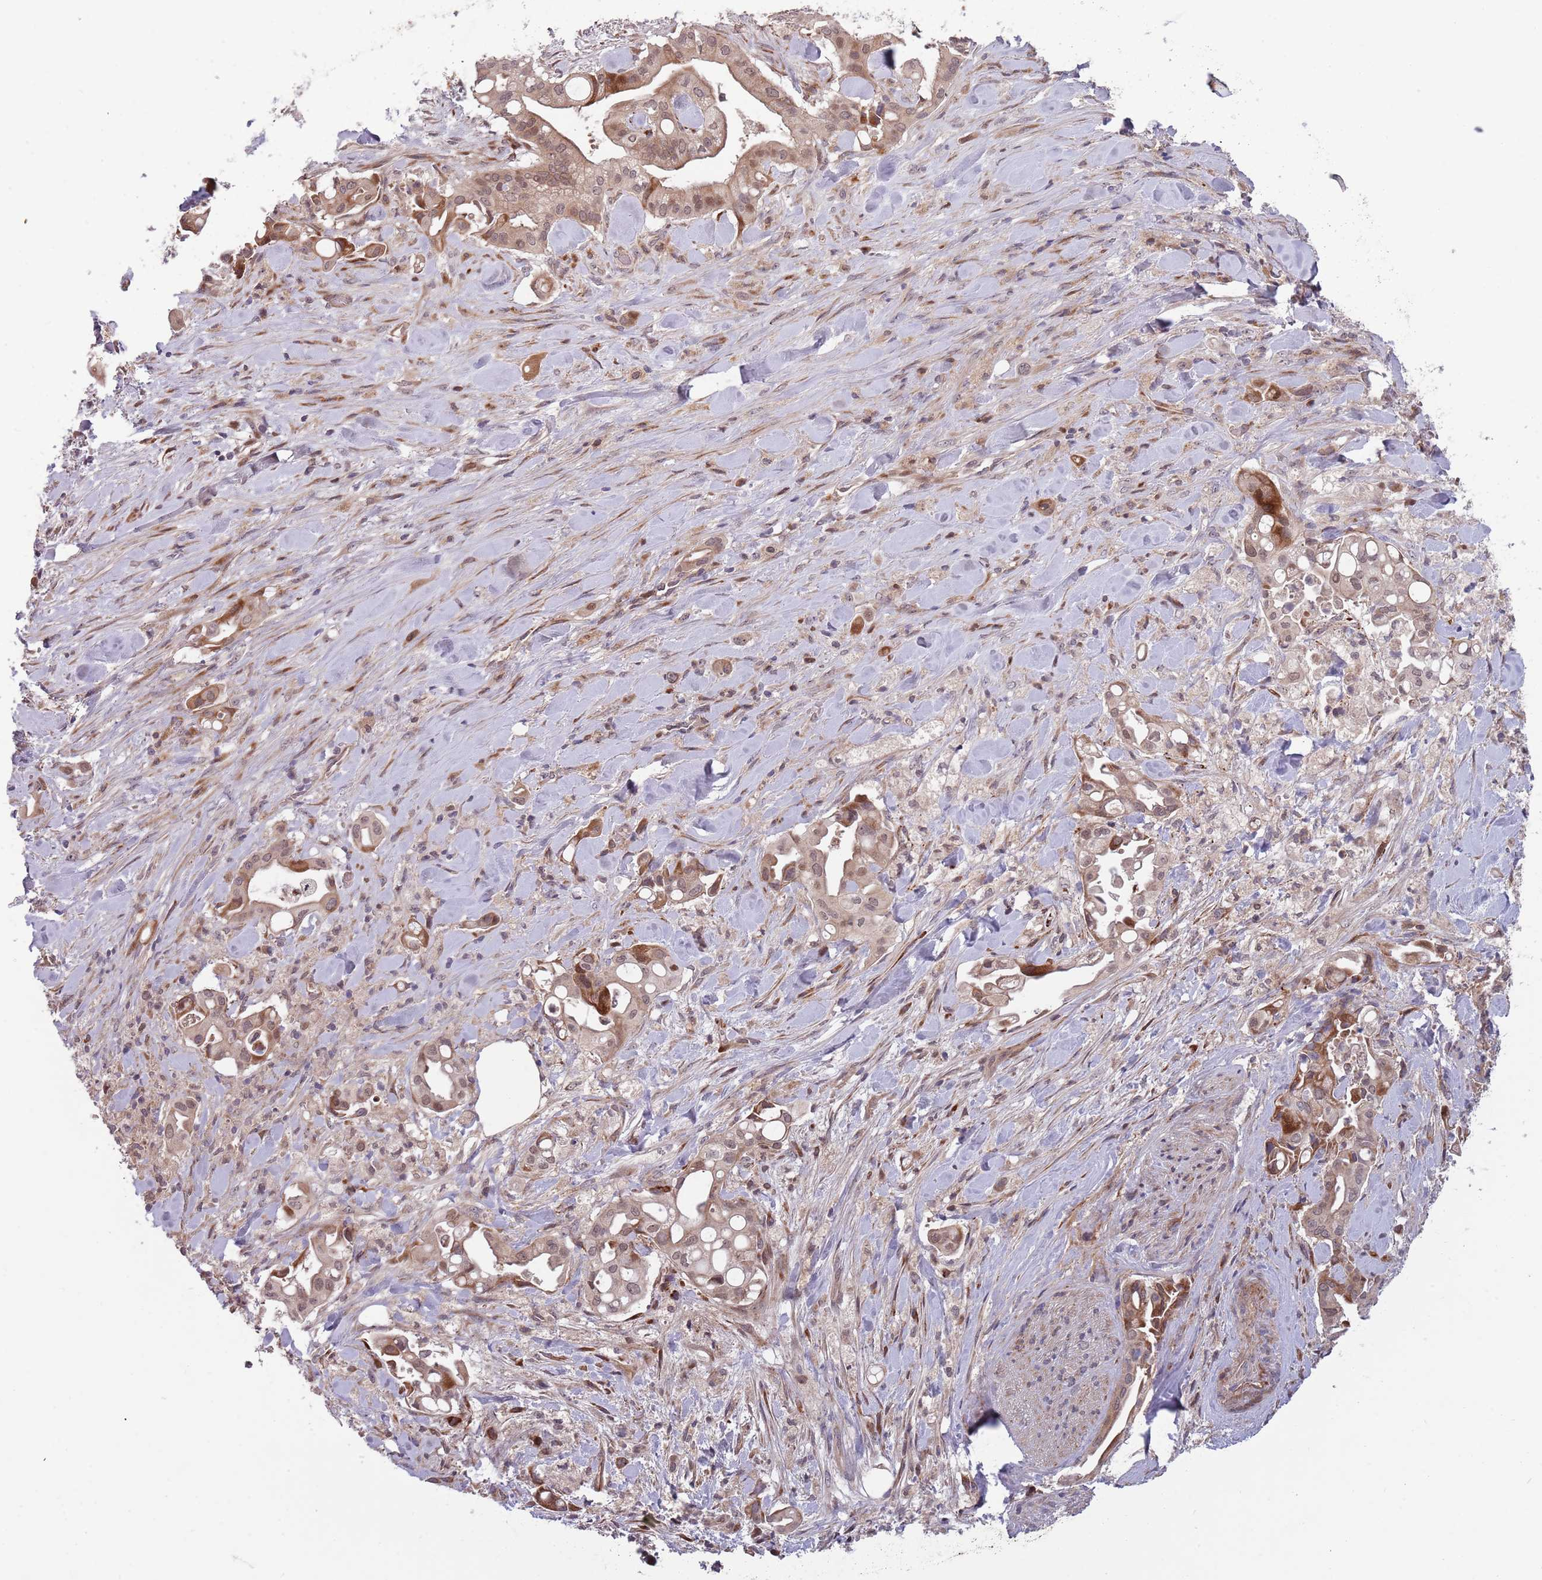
{"staining": {"intensity": "moderate", "quantity": "25%-75%", "location": "cytoplasmic/membranous,nuclear"}, "tissue": "liver cancer", "cell_type": "Tumor cells", "image_type": "cancer", "snomed": [{"axis": "morphology", "description": "Cholangiocarcinoma"}, {"axis": "topography", "description": "Liver"}], "caption": "IHC photomicrograph of liver cancer stained for a protein (brown), which exhibits medium levels of moderate cytoplasmic/membranous and nuclear staining in approximately 25%-75% of tumor cells.", "gene": "NT5DC4", "patient": {"sex": "female", "age": 68}}